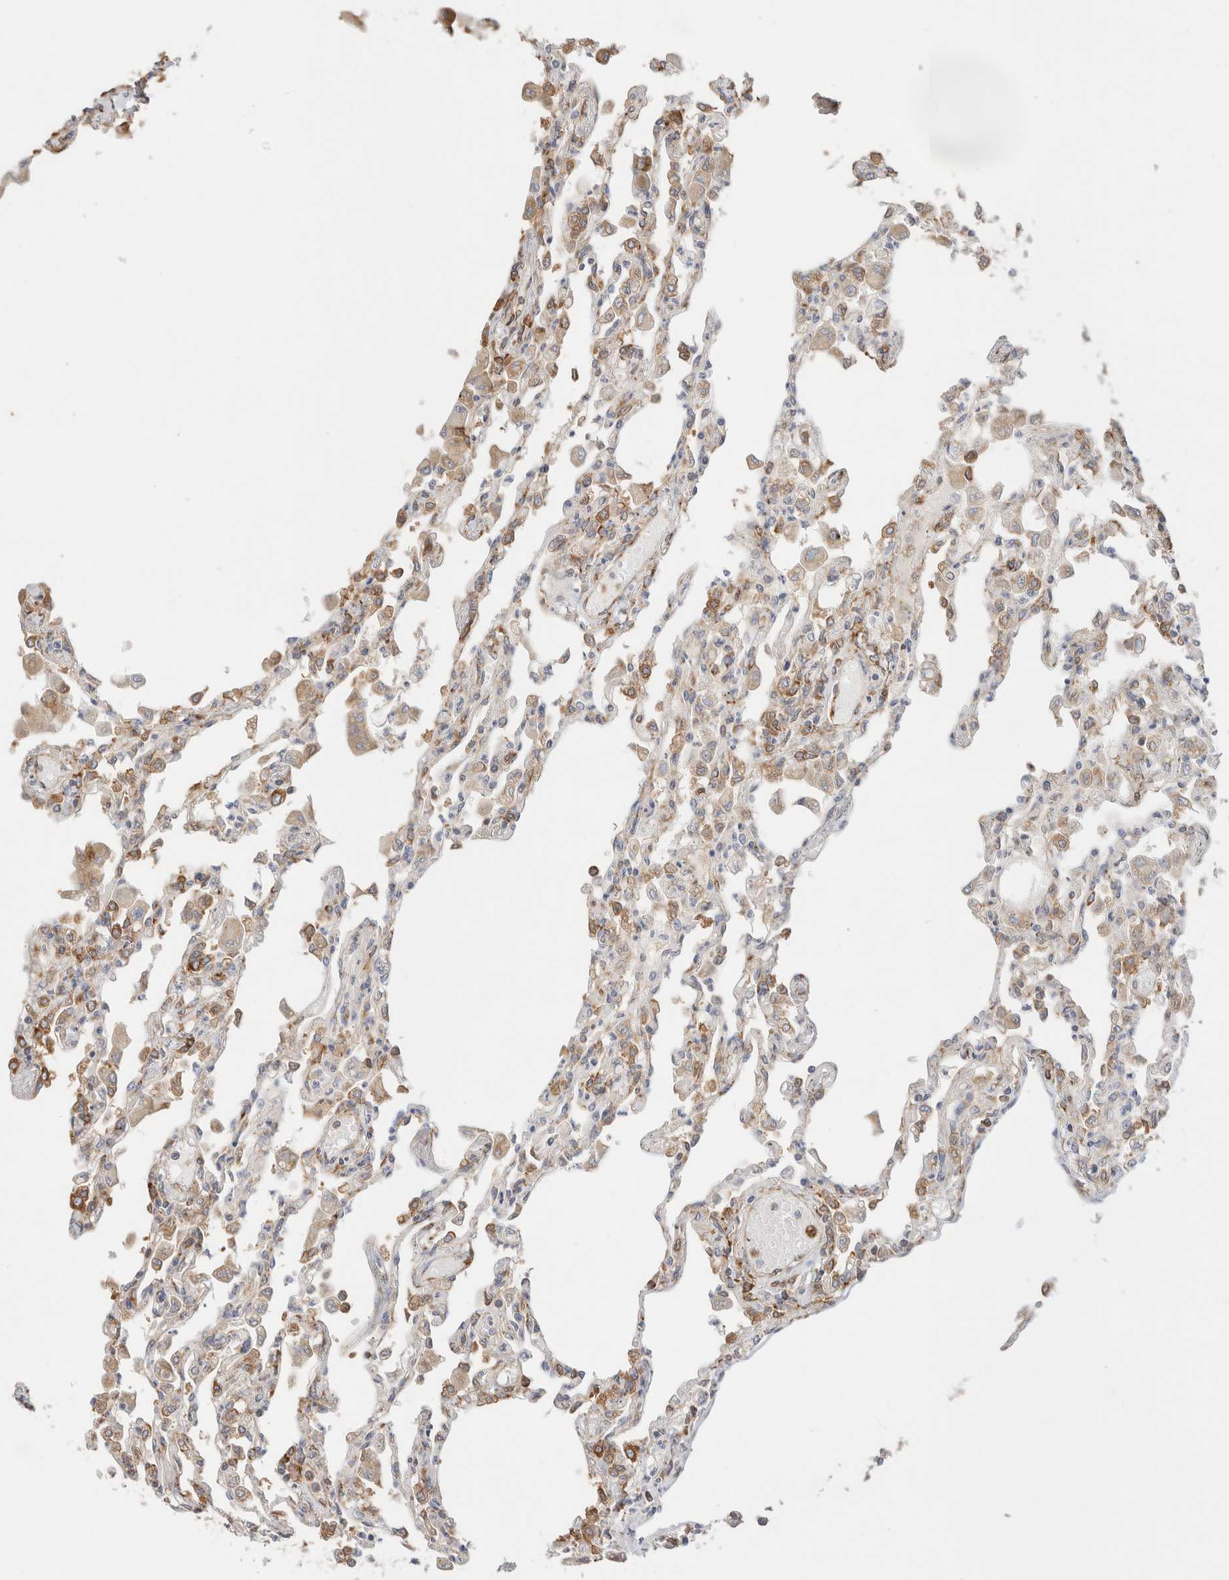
{"staining": {"intensity": "moderate", "quantity": "25%-75%", "location": "cytoplasmic/membranous"}, "tissue": "lung", "cell_type": "Alveolar cells", "image_type": "normal", "snomed": [{"axis": "morphology", "description": "Normal tissue, NOS"}, {"axis": "topography", "description": "Bronchus"}, {"axis": "topography", "description": "Lung"}], "caption": "IHC (DAB) staining of normal human lung reveals moderate cytoplasmic/membranous protein positivity in approximately 25%-75% of alveolar cells.", "gene": "ZC2HC1A", "patient": {"sex": "female", "age": 49}}